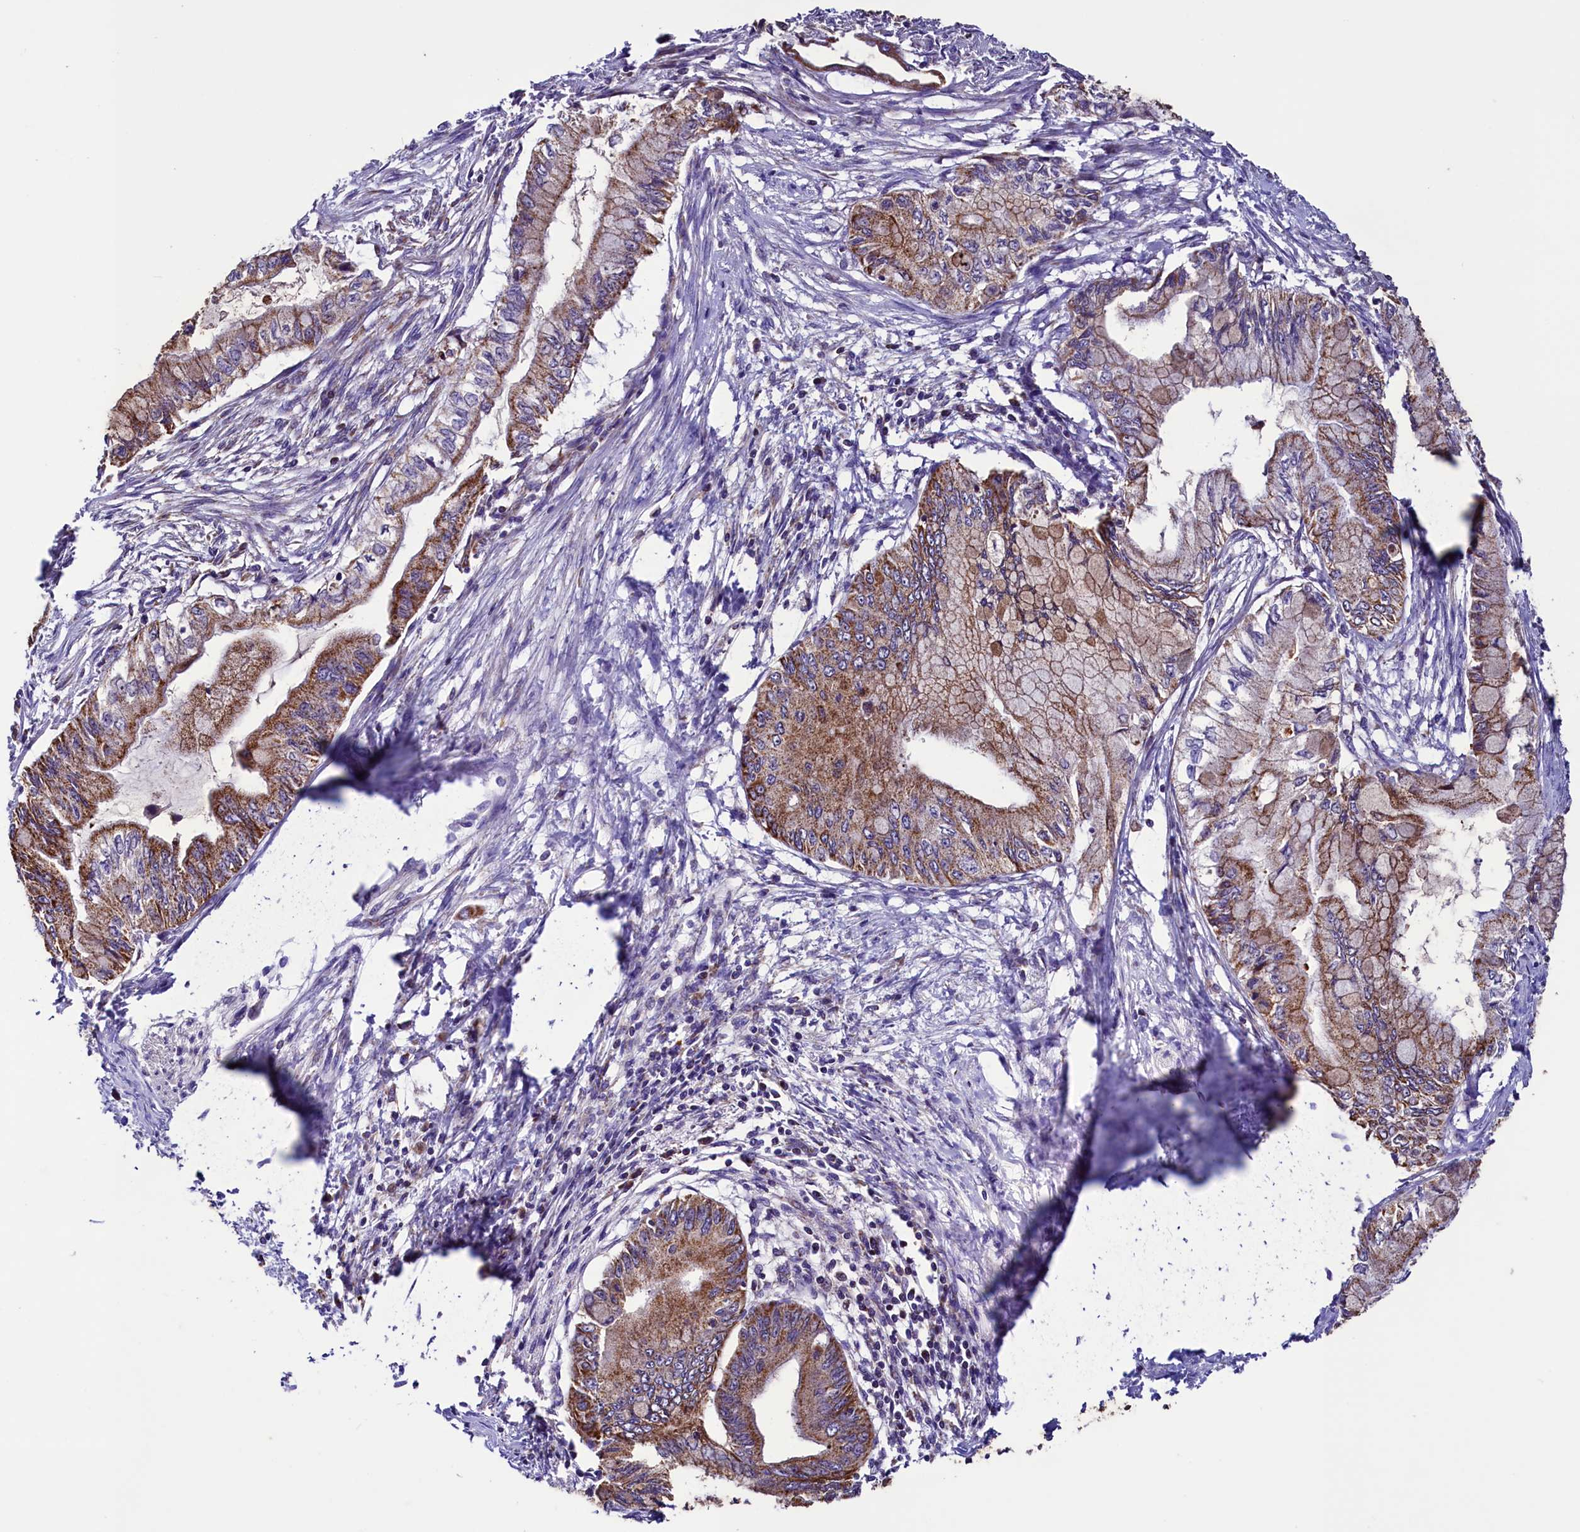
{"staining": {"intensity": "moderate", "quantity": ">75%", "location": "cytoplasmic/membranous"}, "tissue": "pancreatic cancer", "cell_type": "Tumor cells", "image_type": "cancer", "snomed": [{"axis": "morphology", "description": "Adenocarcinoma, NOS"}, {"axis": "topography", "description": "Pancreas"}], "caption": "Pancreatic cancer stained with immunohistochemistry demonstrates moderate cytoplasmic/membranous staining in approximately >75% of tumor cells. (DAB IHC, brown staining for protein, blue staining for nuclei).", "gene": "STARD5", "patient": {"sex": "male", "age": 48}}